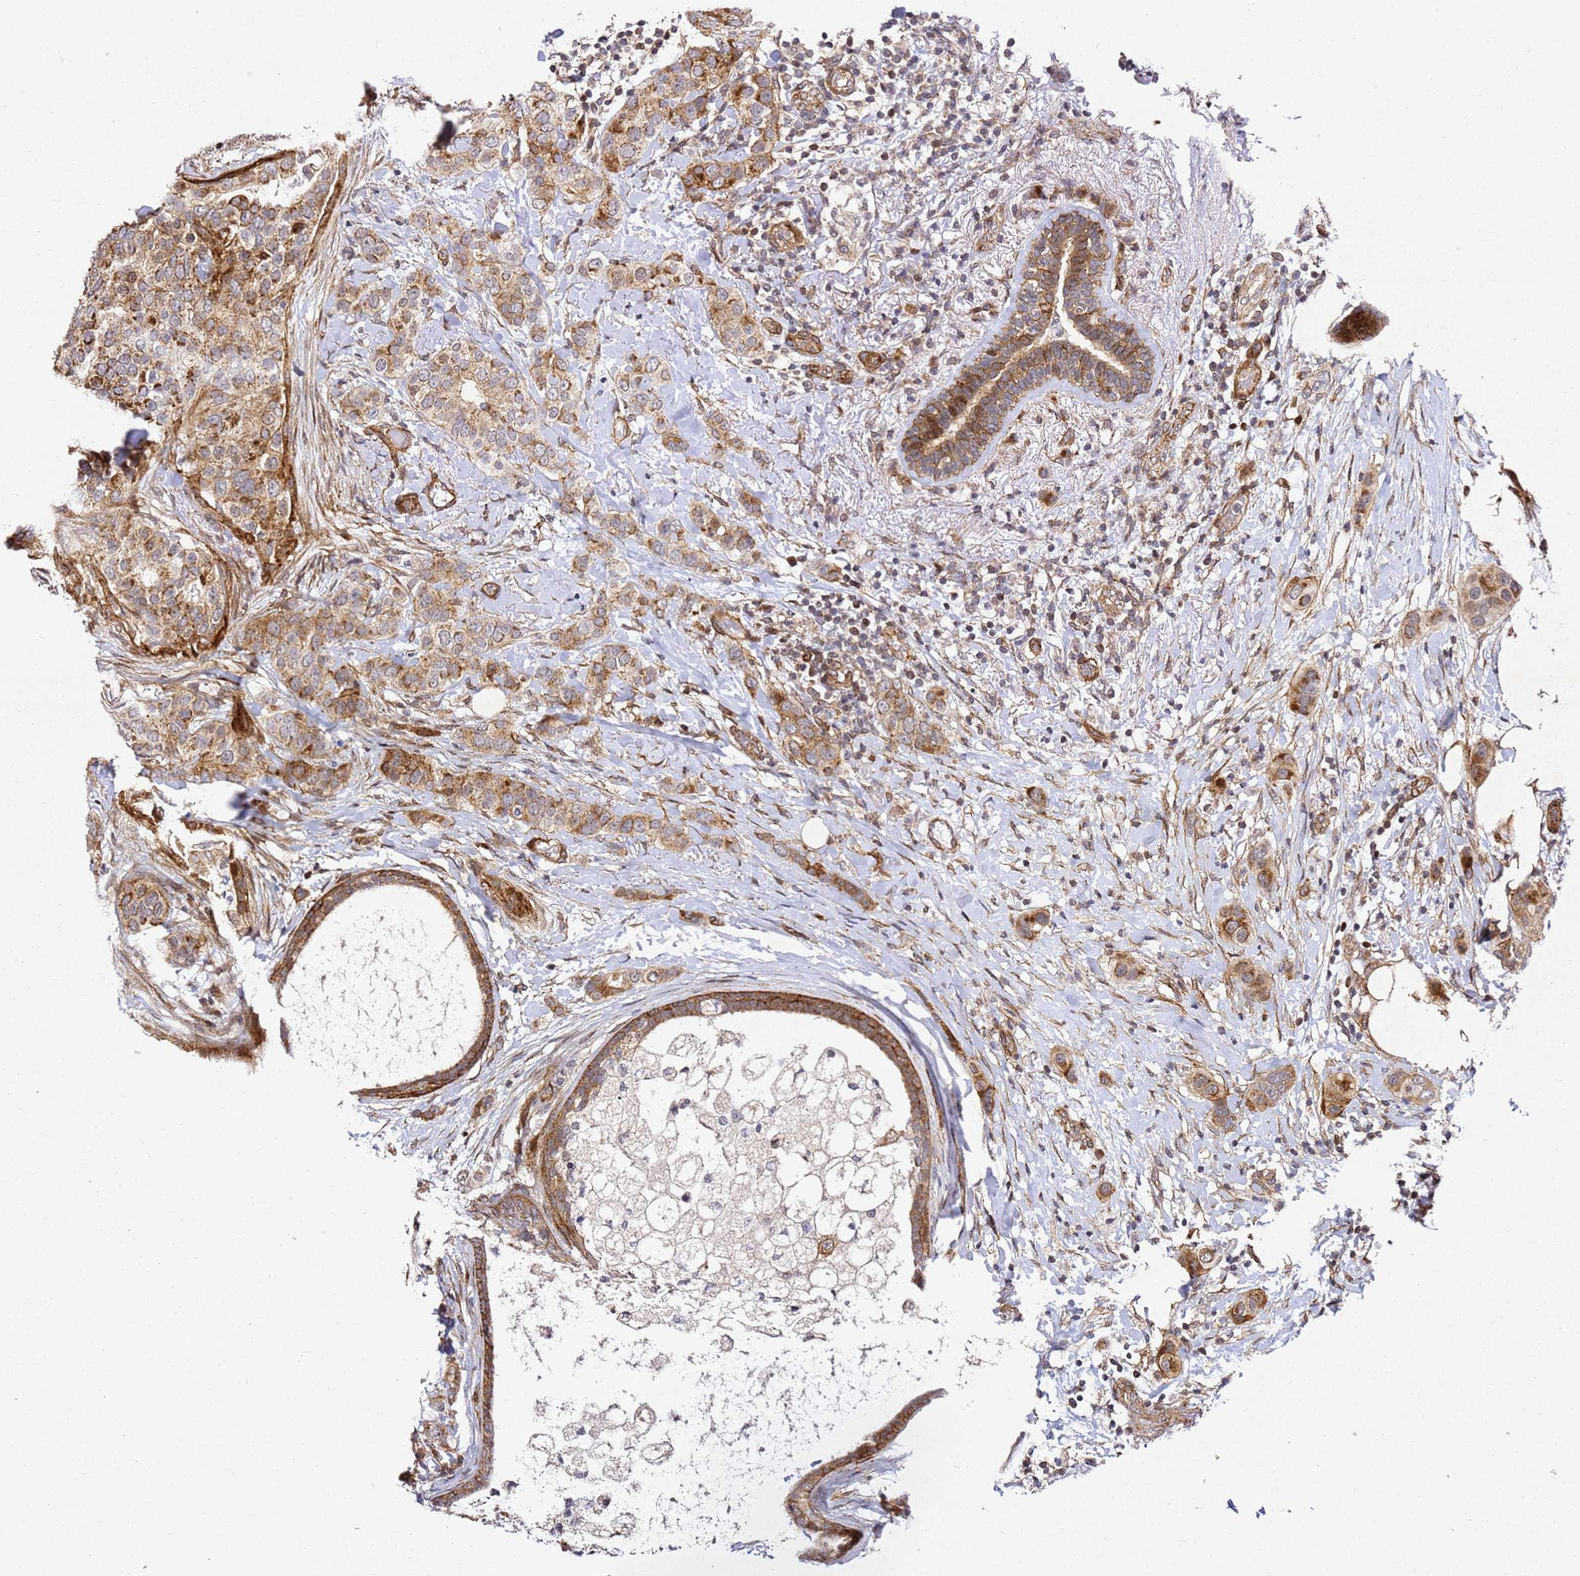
{"staining": {"intensity": "moderate", "quantity": ">75%", "location": "cytoplasmic/membranous"}, "tissue": "breast cancer", "cell_type": "Tumor cells", "image_type": "cancer", "snomed": [{"axis": "morphology", "description": "Lobular carcinoma"}, {"axis": "topography", "description": "Breast"}], "caption": "Protein expression analysis of breast cancer demonstrates moderate cytoplasmic/membranous expression in approximately >75% of tumor cells.", "gene": "ZNF296", "patient": {"sex": "female", "age": 51}}